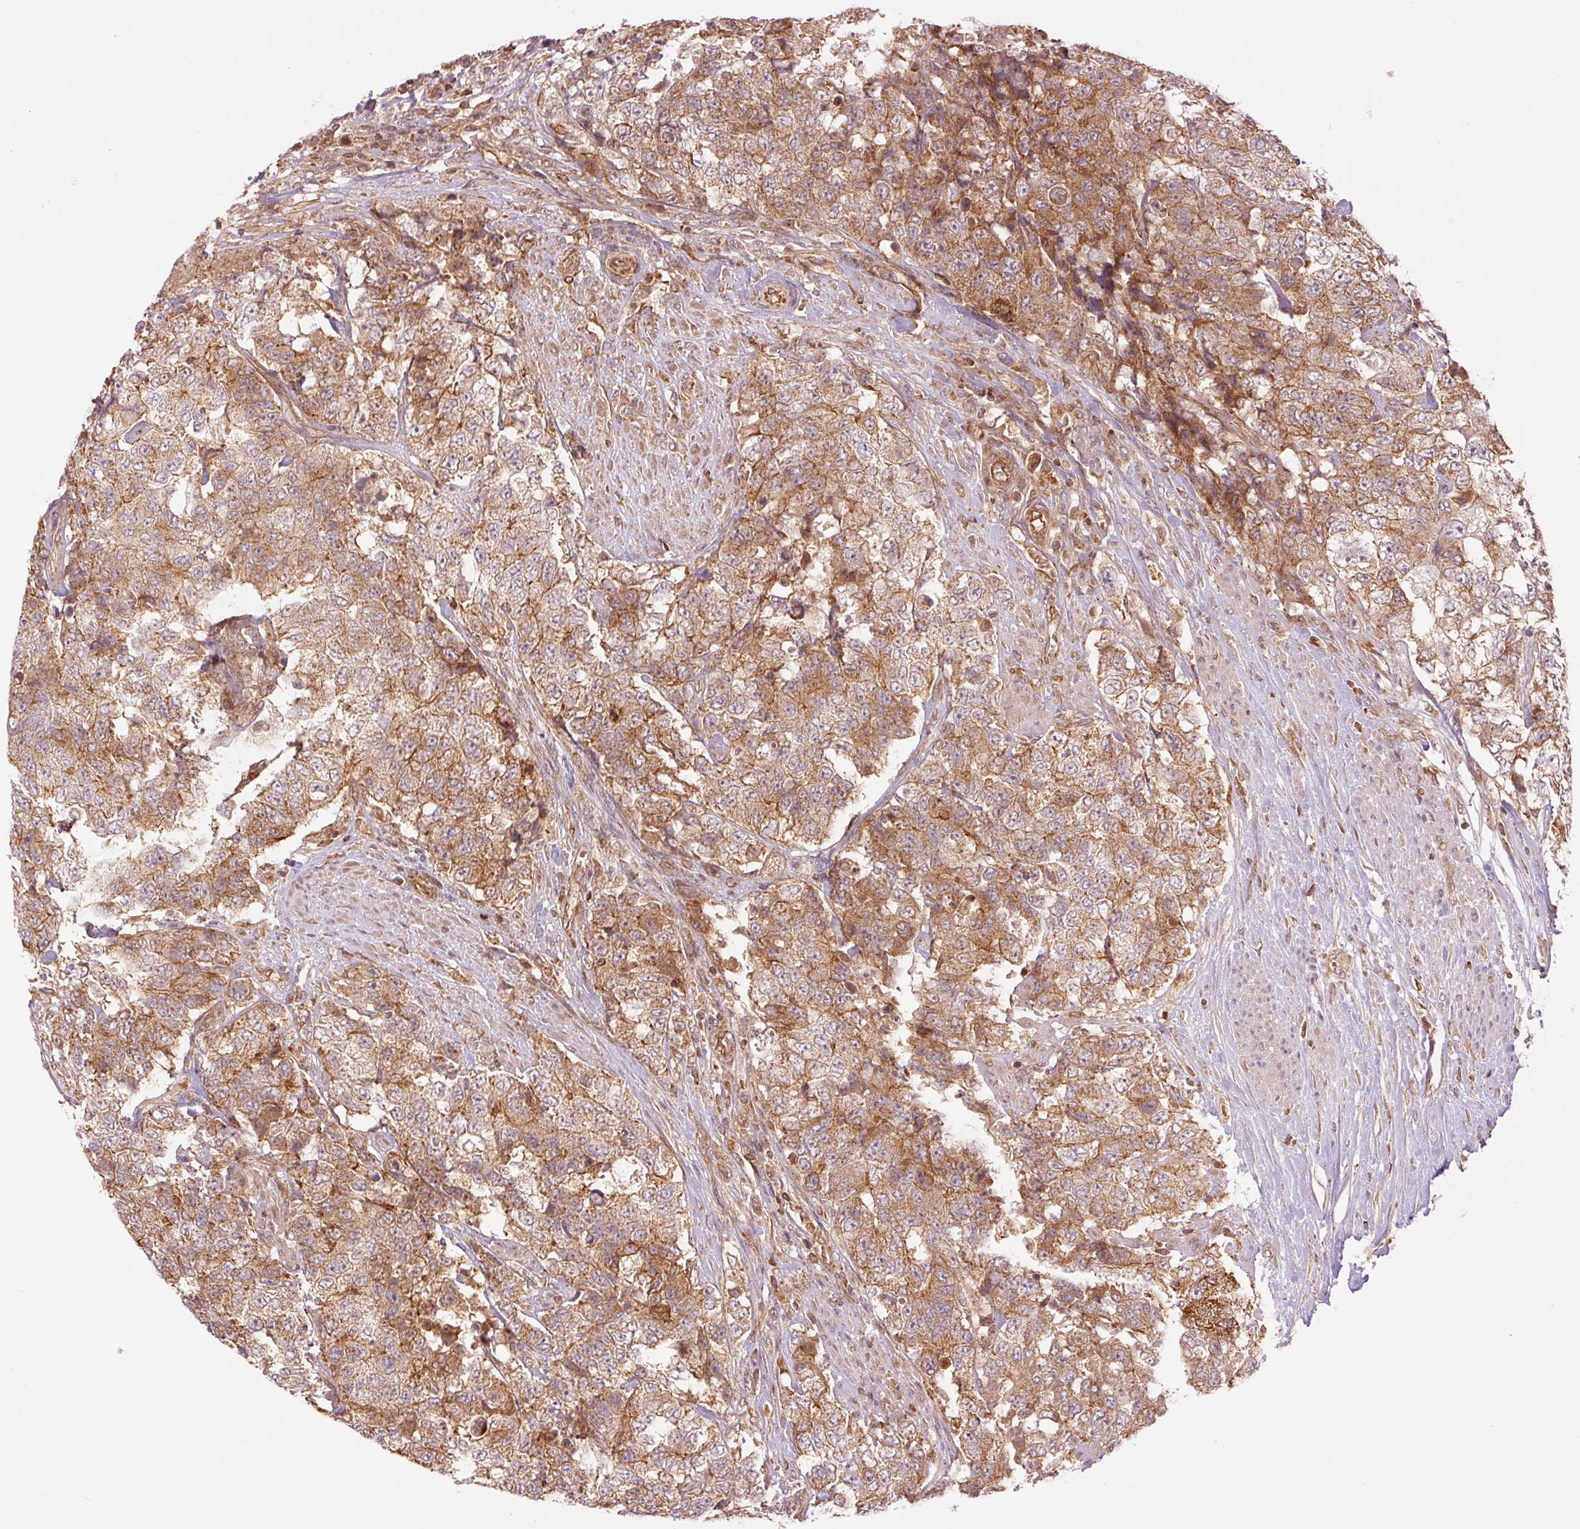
{"staining": {"intensity": "moderate", "quantity": ">75%", "location": "cytoplasmic/membranous"}, "tissue": "urothelial cancer", "cell_type": "Tumor cells", "image_type": "cancer", "snomed": [{"axis": "morphology", "description": "Urothelial carcinoma, High grade"}, {"axis": "topography", "description": "Urinary bladder"}], "caption": "Urothelial carcinoma (high-grade) stained with a protein marker displays moderate staining in tumor cells.", "gene": "STARD7", "patient": {"sex": "female", "age": 78}}